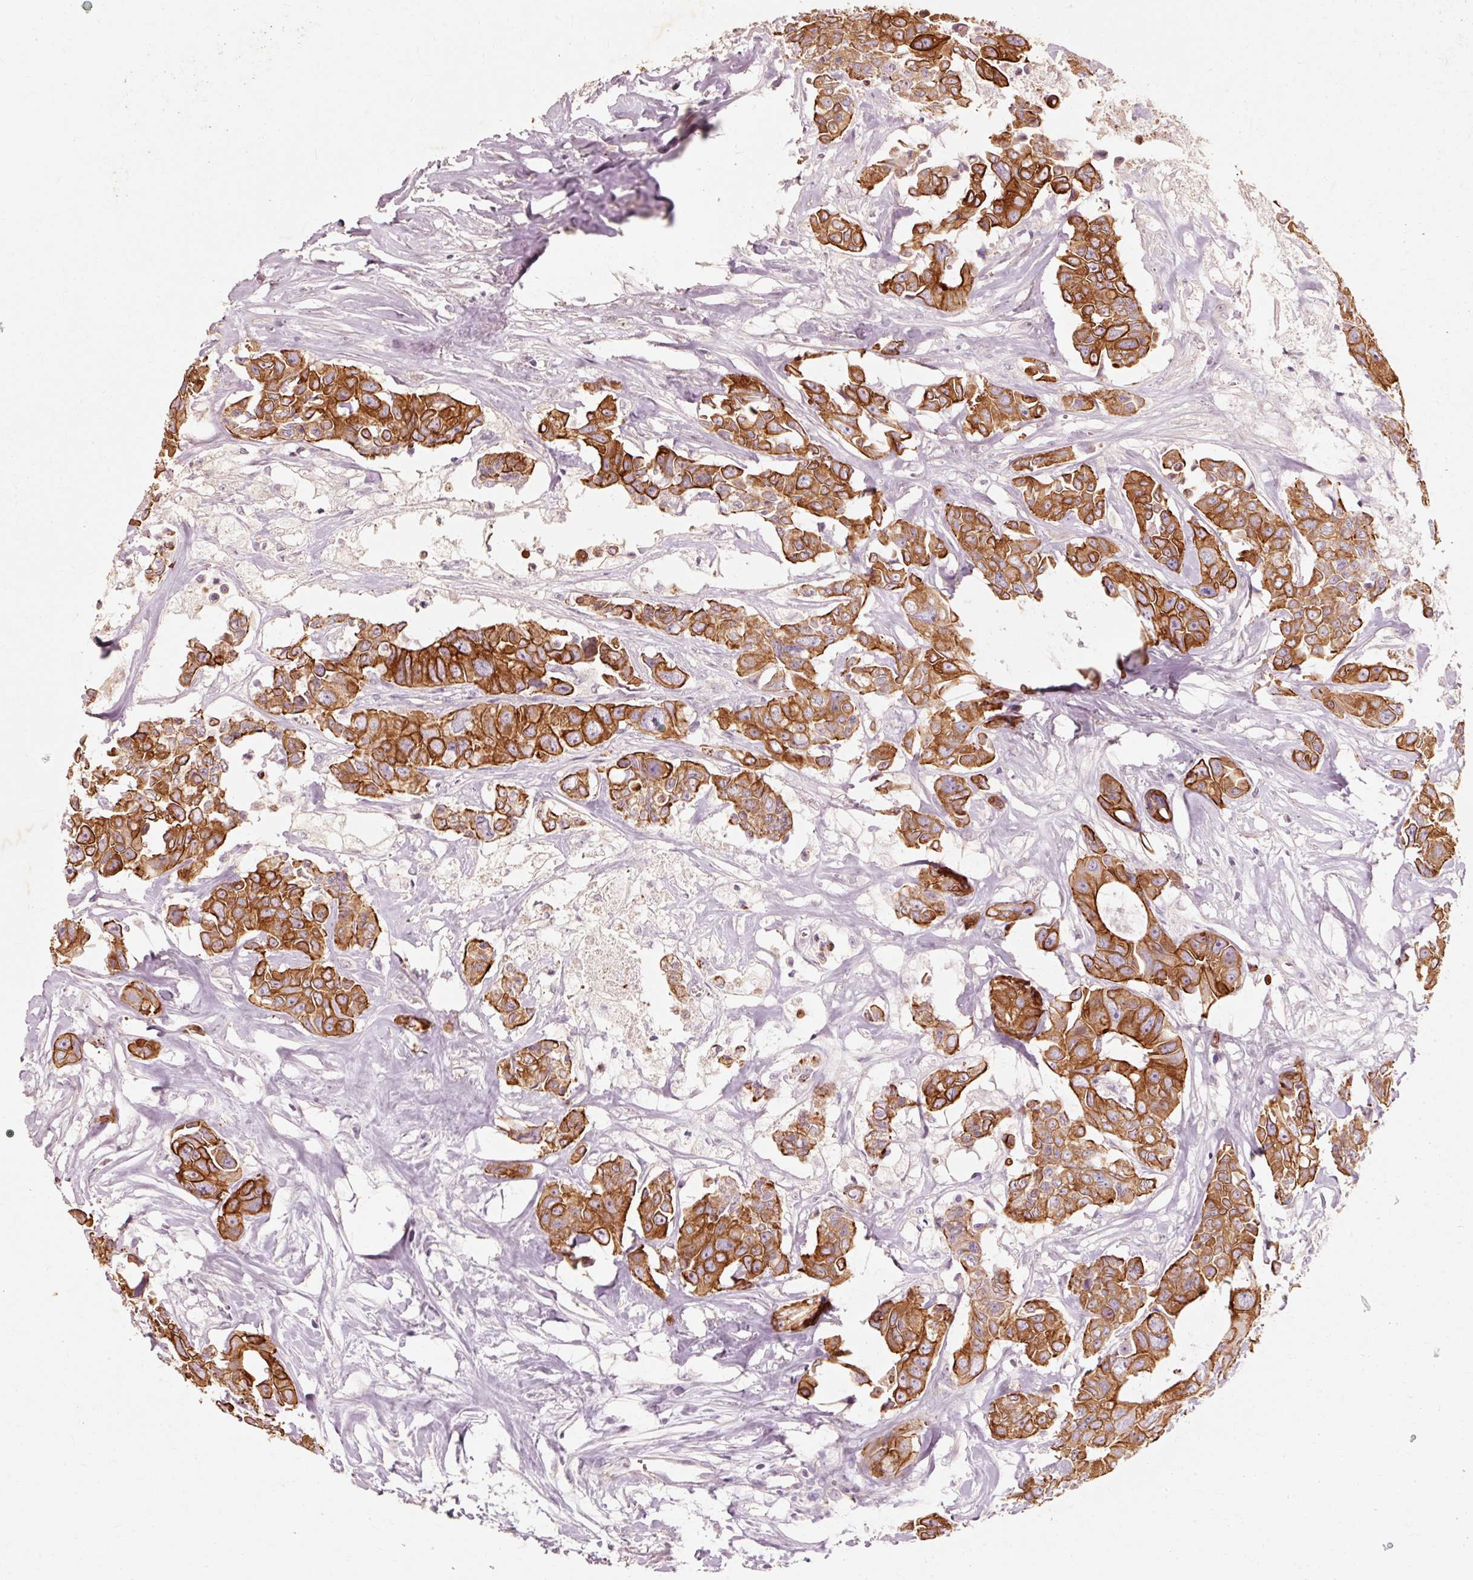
{"staining": {"intensity": "strong", "quantity": ">75%", "location": "cytoplasmic/membranous"}, "tissue": "colorectal cancer", "cell_type": "Tumor cells", "image_type": "cancer", "snomed": [{"axis": "morphology", "description": "Adenocarcinoma, NOS"}, {"axis": "topography", "description": "Rectum"}], "caption": "Human colorectal adenocarcinoma stained with a brown dye reveals strong cytoplasmic/membranous positive staining in approximately >75% of tumor cells.", "gene": "TRIM73", "patient": {"sex": "male", "age": 87}}